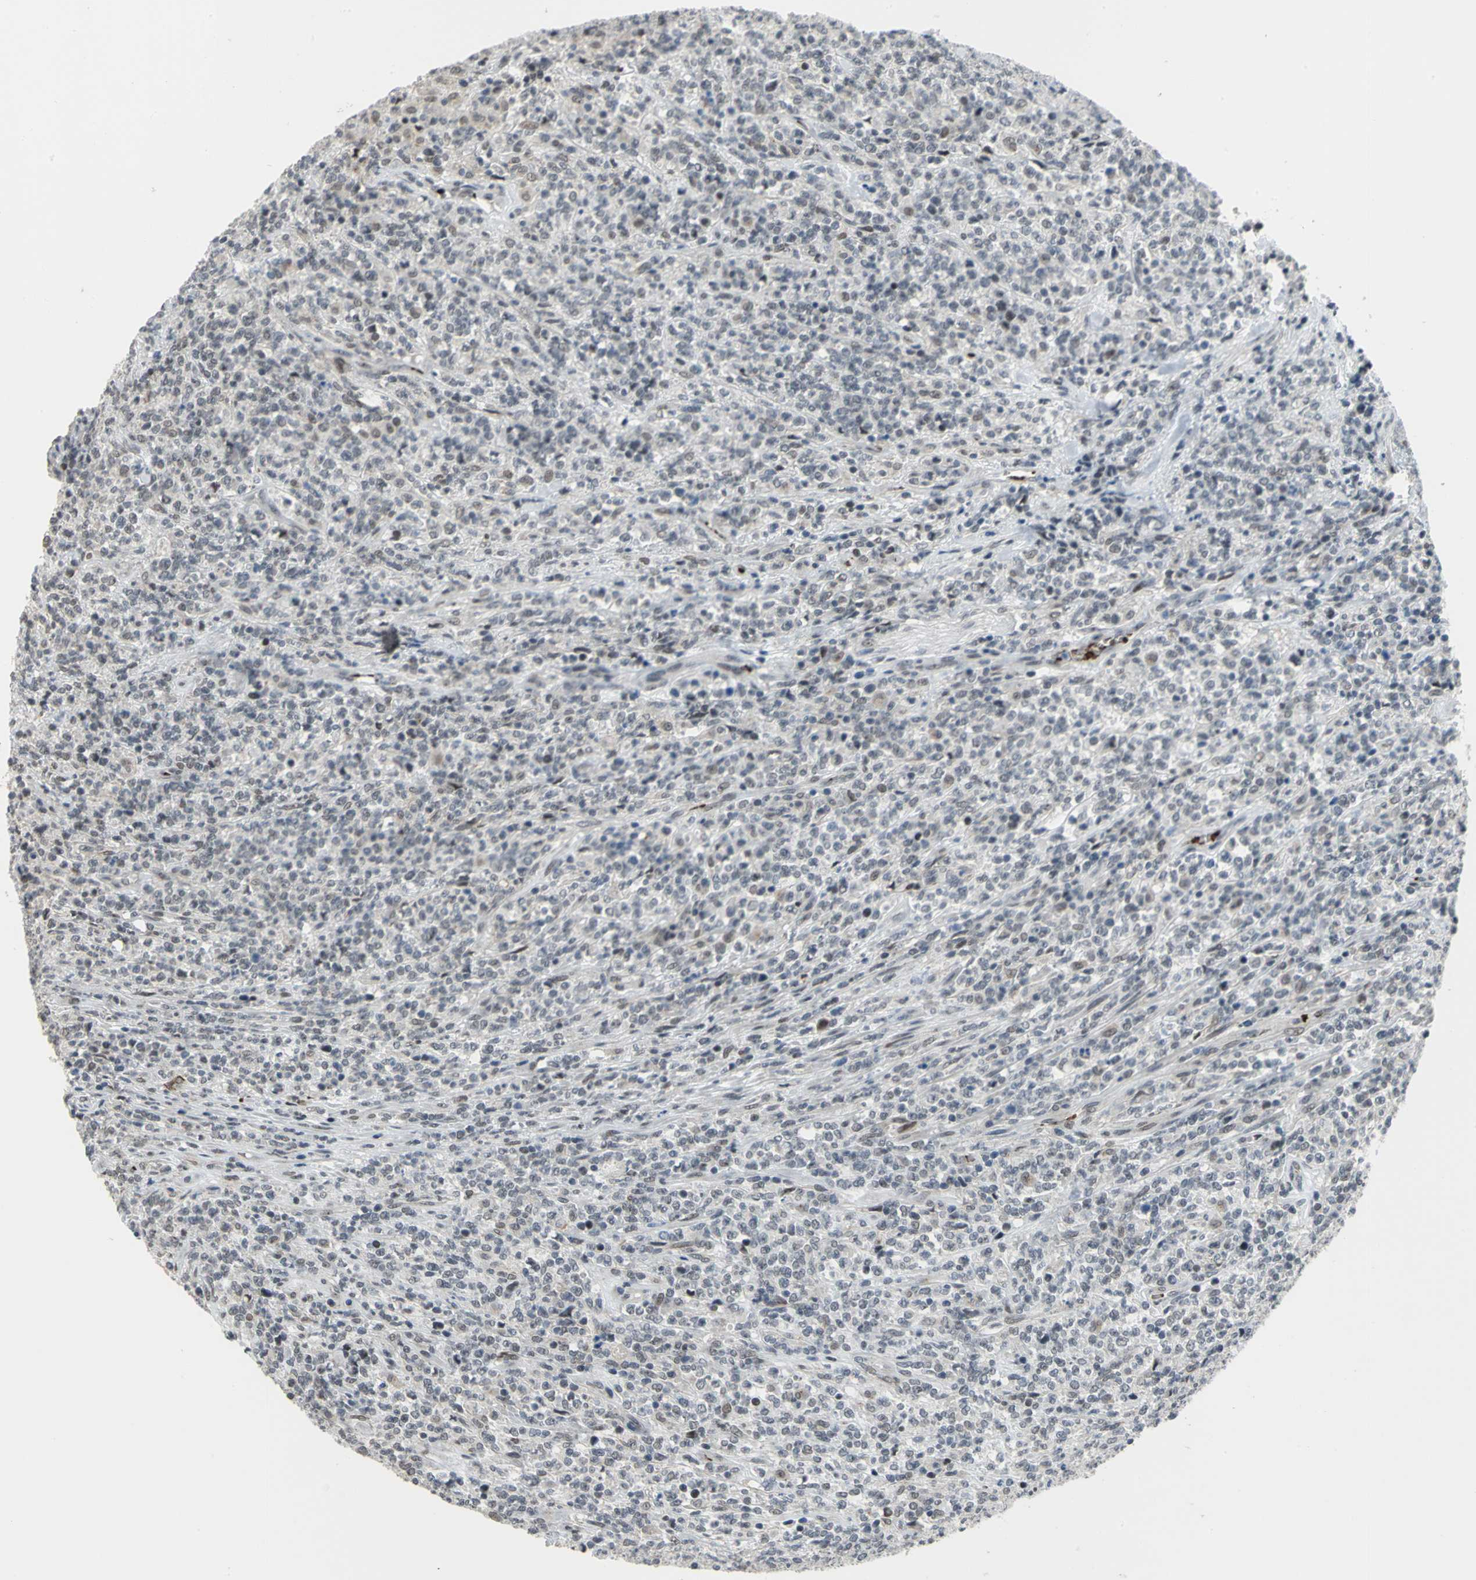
{"staining": {"intensity": "weak", "quantity": "25%-75%", "location": "nuclear"}, "tissue": "lymphoma", "cell_type": "Tumor cells", "image_type": "cancer", "snomed": [{"axis": "morphology", "description": "Malignant lymphoma, non-Hodgkin's type, High grade"}, {"axis": "topography", "description": "Soft tissue"}], "caption": "Protein expression analysis of human malignant lymphoma, non-Hodgkin's type (high-grade) reveals weak nuclear expression in about 25%-75% of tumor cells.", "gene": "GLI3", "patient": {"sex": "male", "age": 18}}